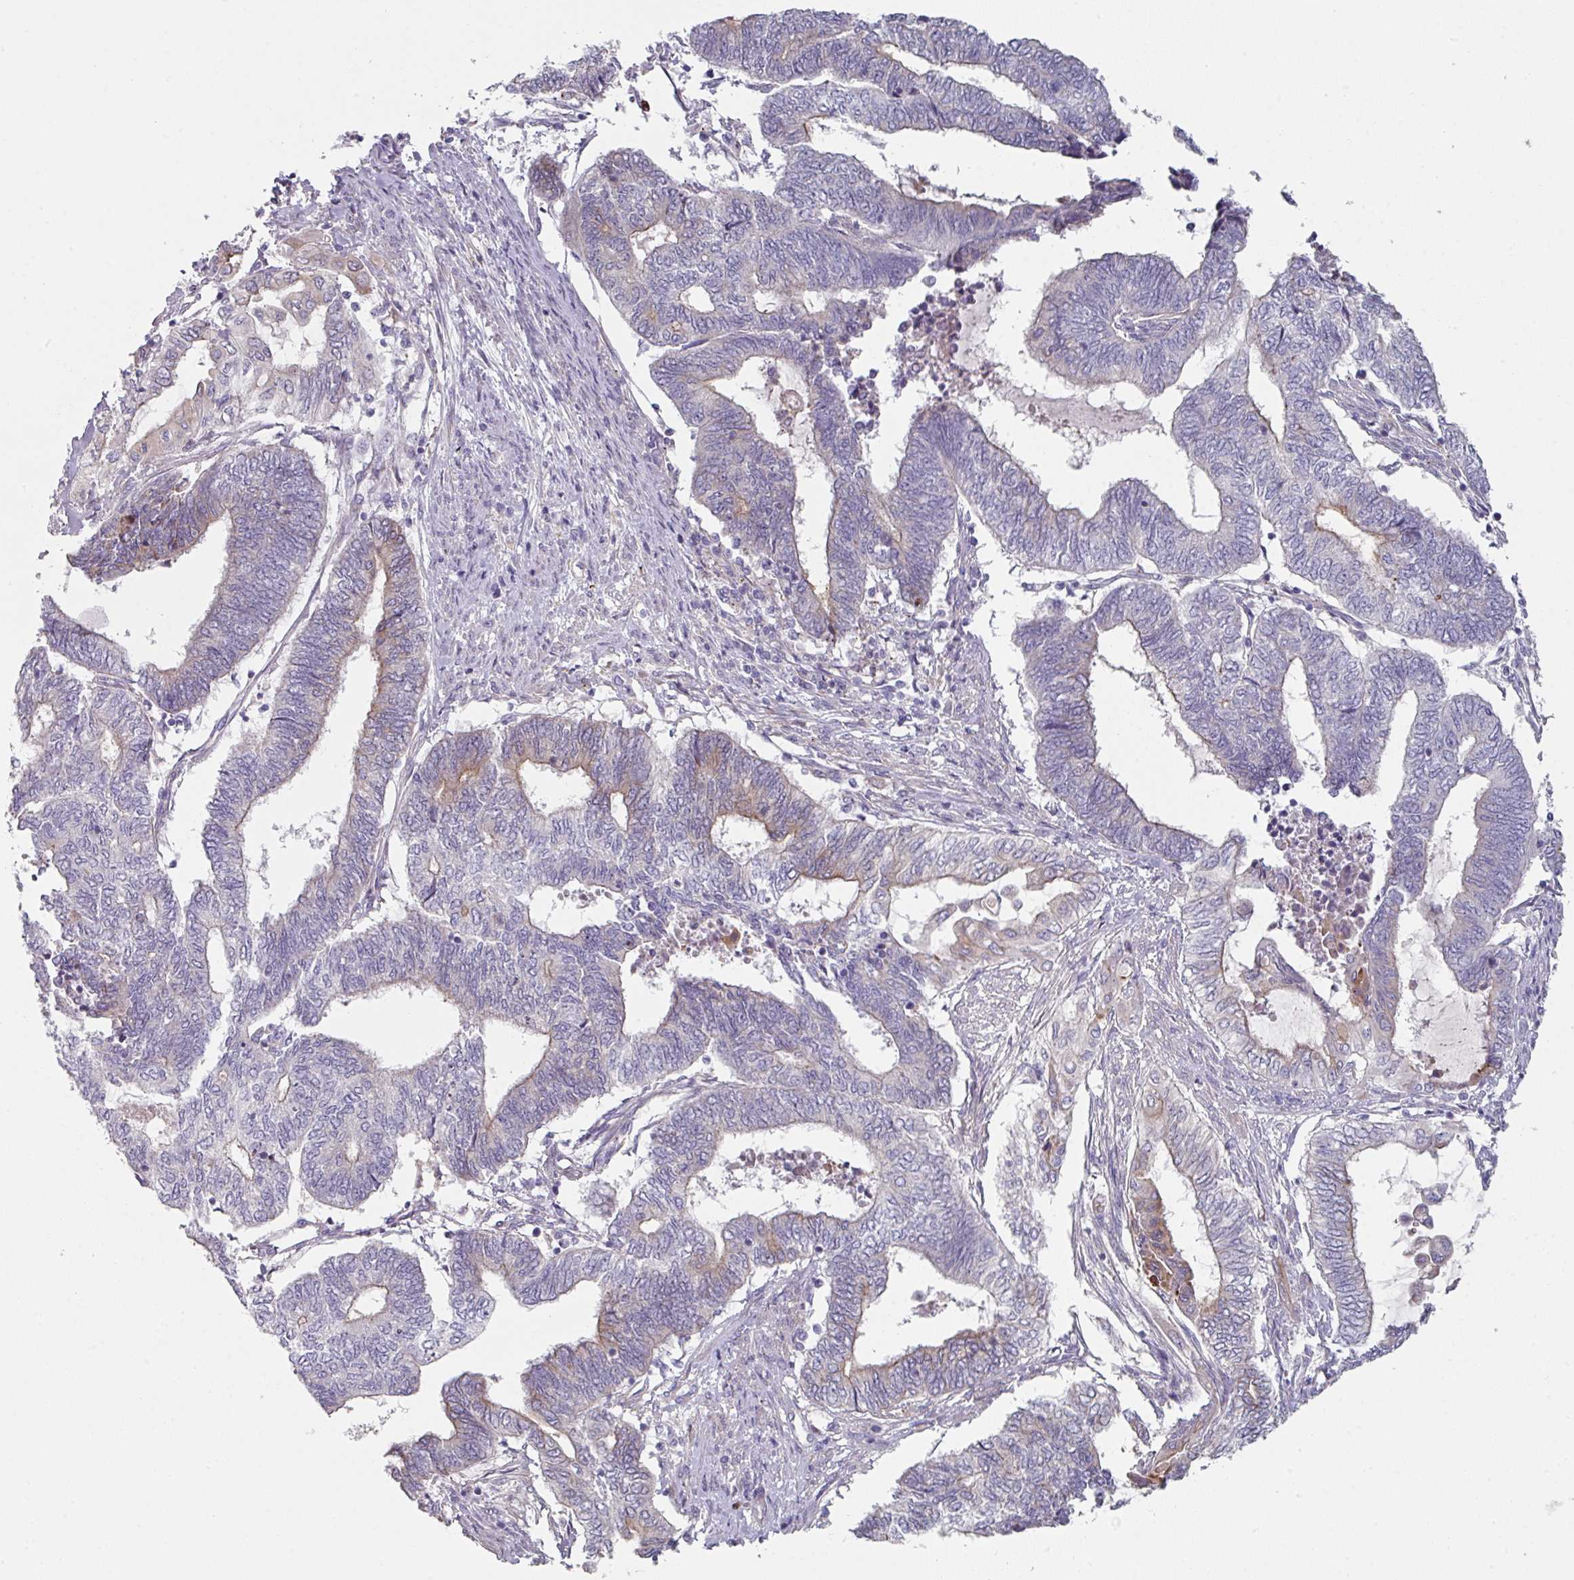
{"staining": {"intensity": "weak", "quantity": "<25%", "location": "cytoplasmic/membranous"}, "tissue": "endometrial cancer", "cell_type": "Tumor cells", "image_type": "cancer", "snomed": [{"axis": "morphology", "description": "Adenocarcinoma, NOS"}, {"axis": "topography", "description": "Uterus"}, {"axis": "topography", "description": "Endometrium"}], "caption": "Endometrial cancer stained for a protein using immunohistochemistry demonstrates no staining tumor cells.", "gene": "WSB2", "patient": {"sex": "female", "age": 70}}